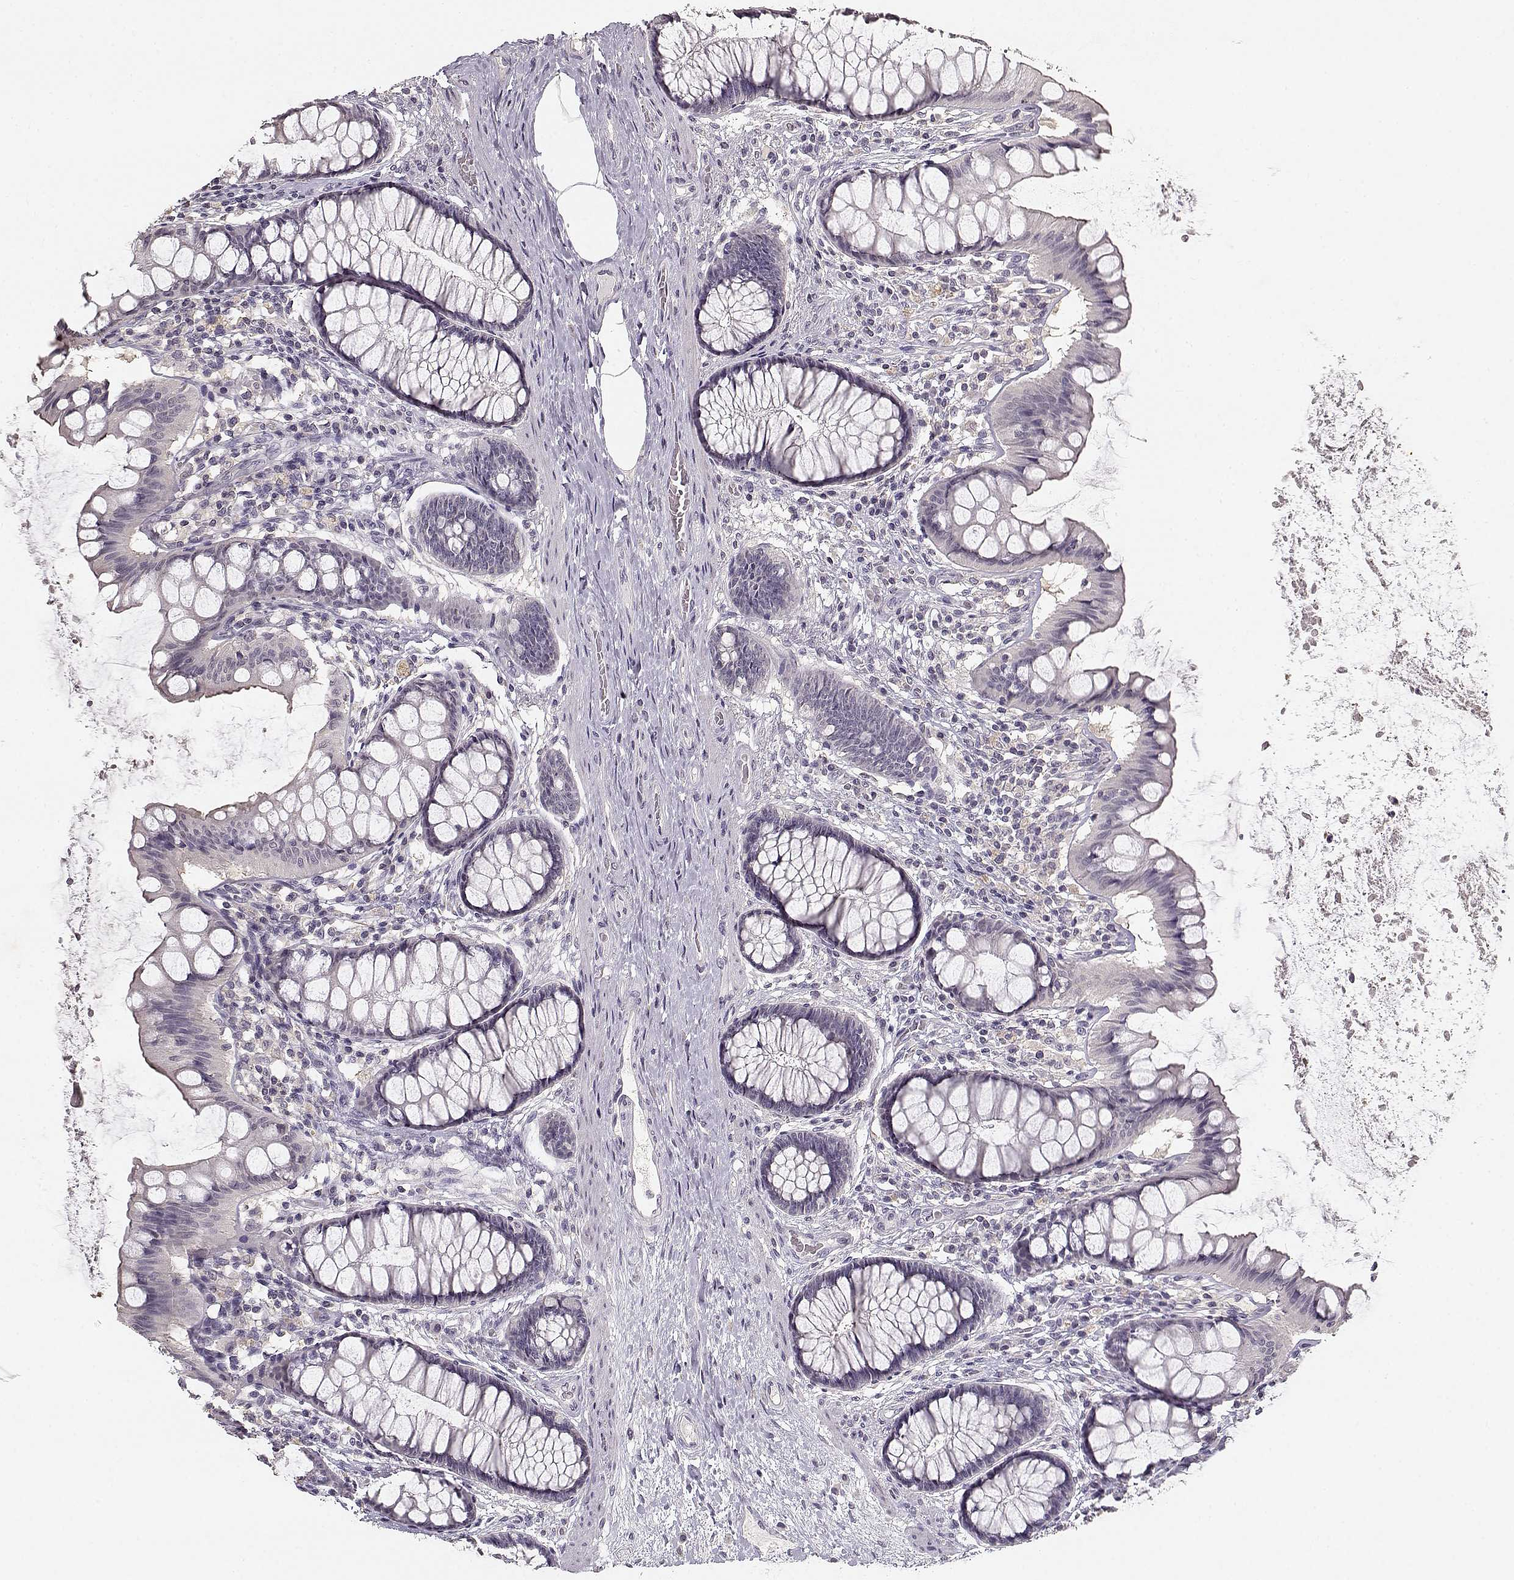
{"staining": {"intensity": "negative", "quantity": "none", "location": "none"}, "tissue": "colon", "cell_type": "Endothelial cells", "image_type": "normal", "snomed": [{"axis": "morphology", "description": "Normal tissue, NOS"}, {"axis": "topography", "description": "Colon"}], "caption": "A photomicrograph of colon stained for a protein demonstrates no brown staining in endothelial cells.", "gene": "UROC1", "patient": {"sex": "female", "age": 65}}